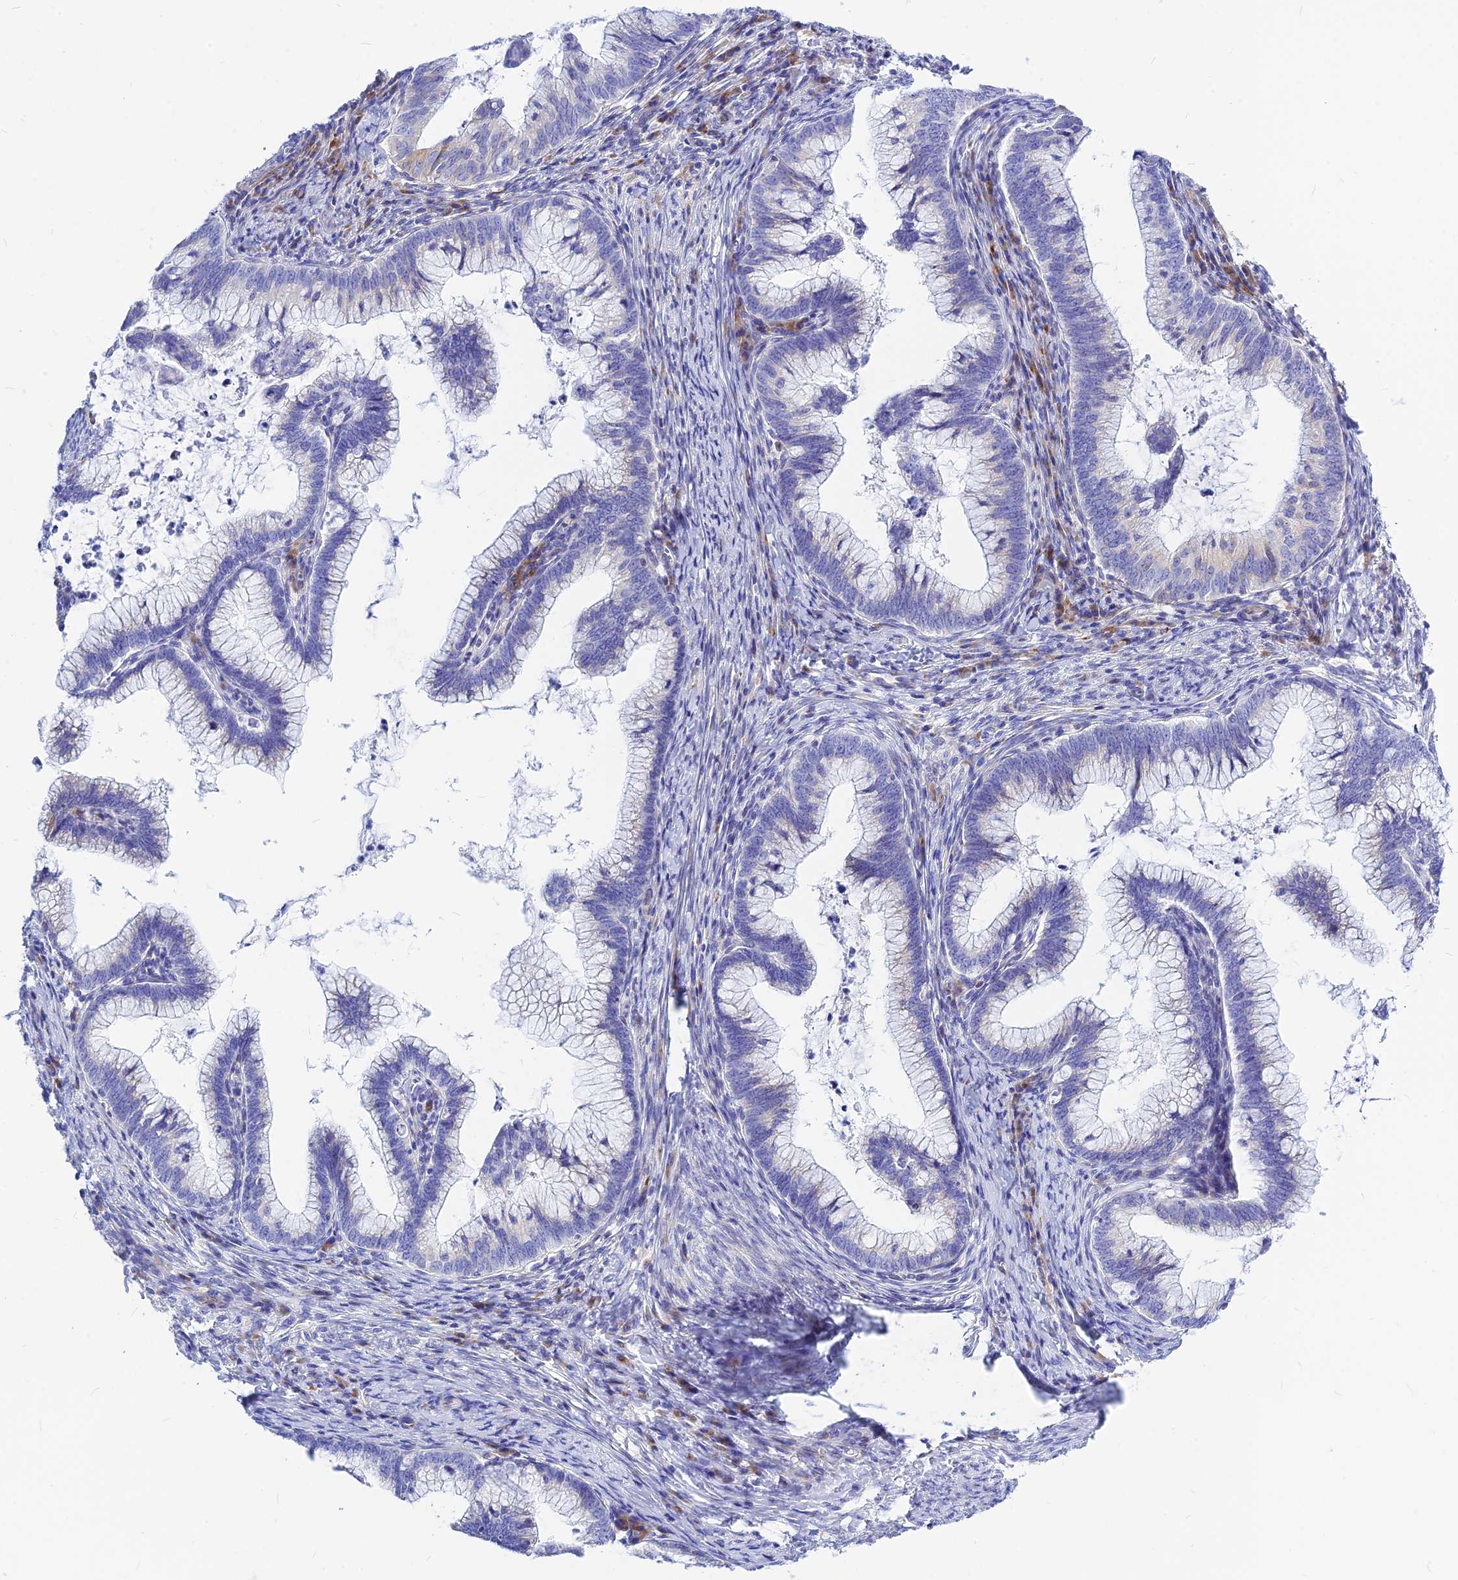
{"staining": {"intensity": "negative", "quantity": "none", "location": "none"}, "tissue": "cervical cancer", "cell_type": "Tumor cells", "image_type": "cancer", "snomed": [{"axis": "morphology", "description": "Adenocarcinoma, NOS"}, {"axis": "topography", "description": "Cervix"}], "caption": "DAB (3,3'-diaminobenzidine) immunohistochemical staining of adenocarcinoma (cervical) exhibits no significant expression in tumor cells.", "gene": "CNOT6", "patient": {"sex": "female", "age": 36}}